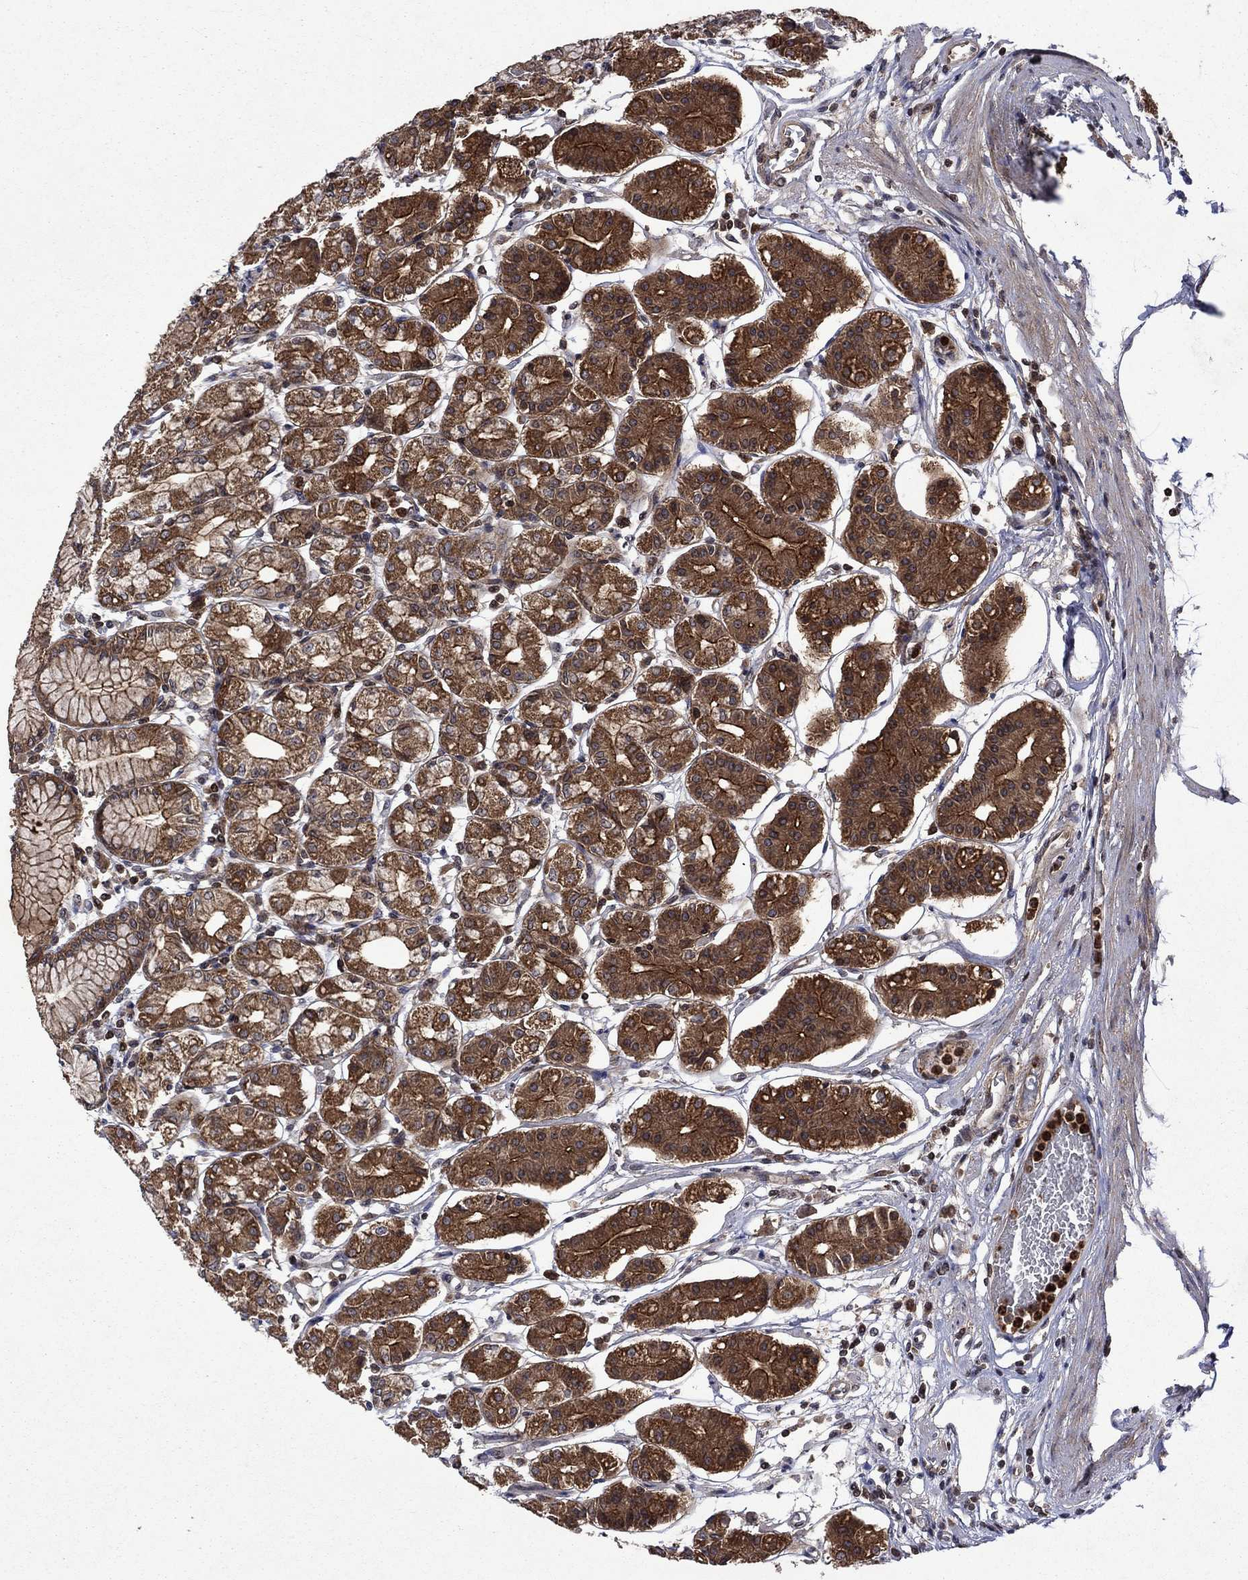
{"staining": {"intensity": "moderate", "quantity": ">75%", "location": "cytoplasmic/membranous"}, "tissue": "stomach", "cell_type": "Glandular cells", "image_type": "normal", "snomed": [{"axis": "morphology", "description": "Normal tissue, NOS"}, {"axis": "topography", "description": "Skeletal muscle"}, {"axis": "topography", "description": "Stomach"}], "caption": "Protein expression analysis of normal stomach shows moderate cytoplasmic/membranous positivity in approximately >75% of glandular cells.", "gene": "TMEM33", "patient": {"sex": "female", "age": 57}}